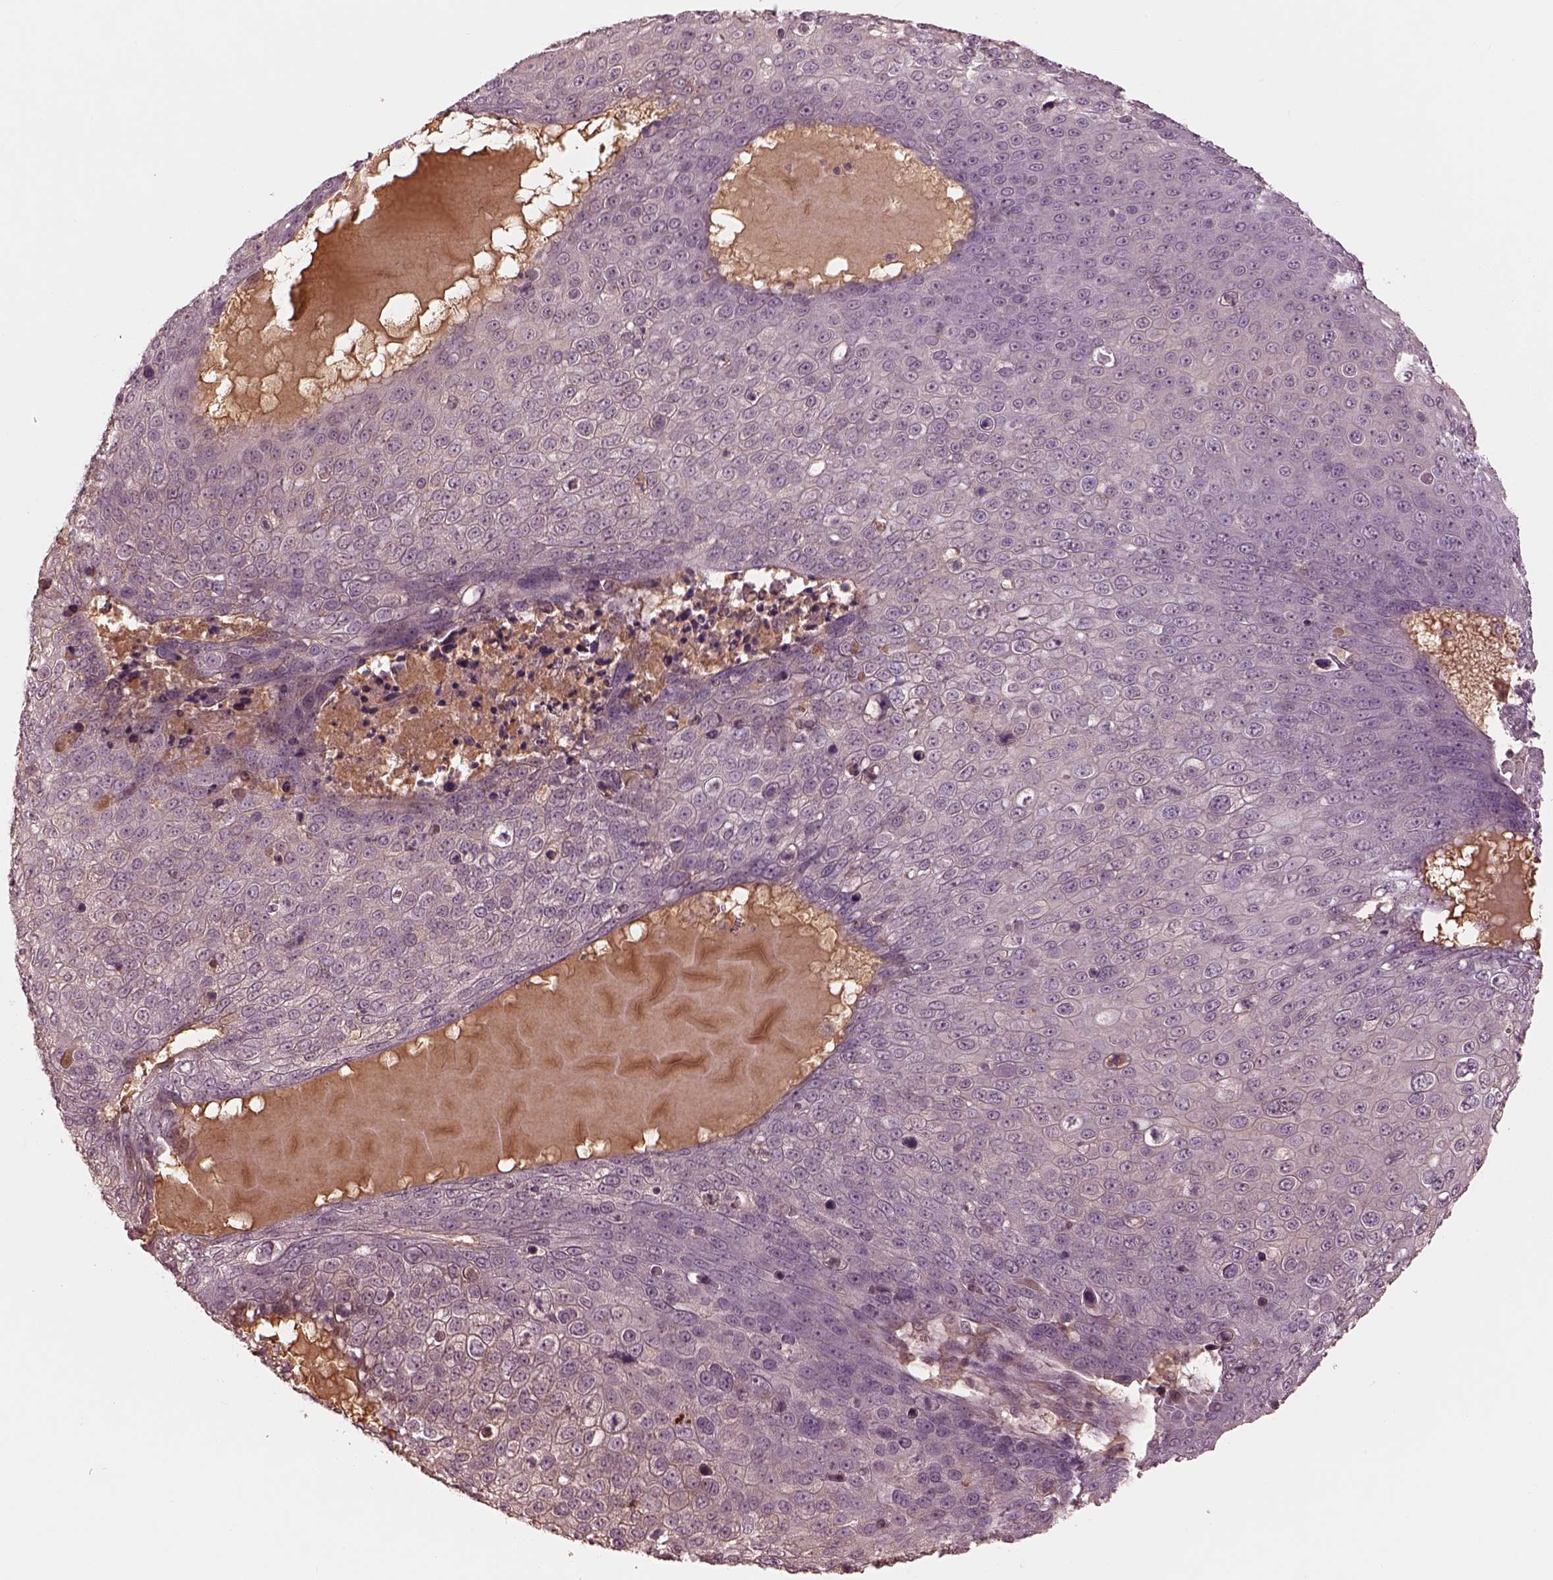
{"staining": {"intensity": "negative", "quantity": "none", "location": "none"}, "tissue": "skin cancer", "cell_type": "Tumor cells", "image_type": "cancer", "snomed": [{"axis": "morphology", "description": "Squamous cell carcinoma, NOS"}, {"axis": "topography", "description": "Skin"}], "caption": "This is an immunohistochemistry micrograph of human skin cancer (squamous cell carcinoma). There is no positivity in tumor cells.", "gene": "TF", "patient": {"sex": "male", "age": 71}}